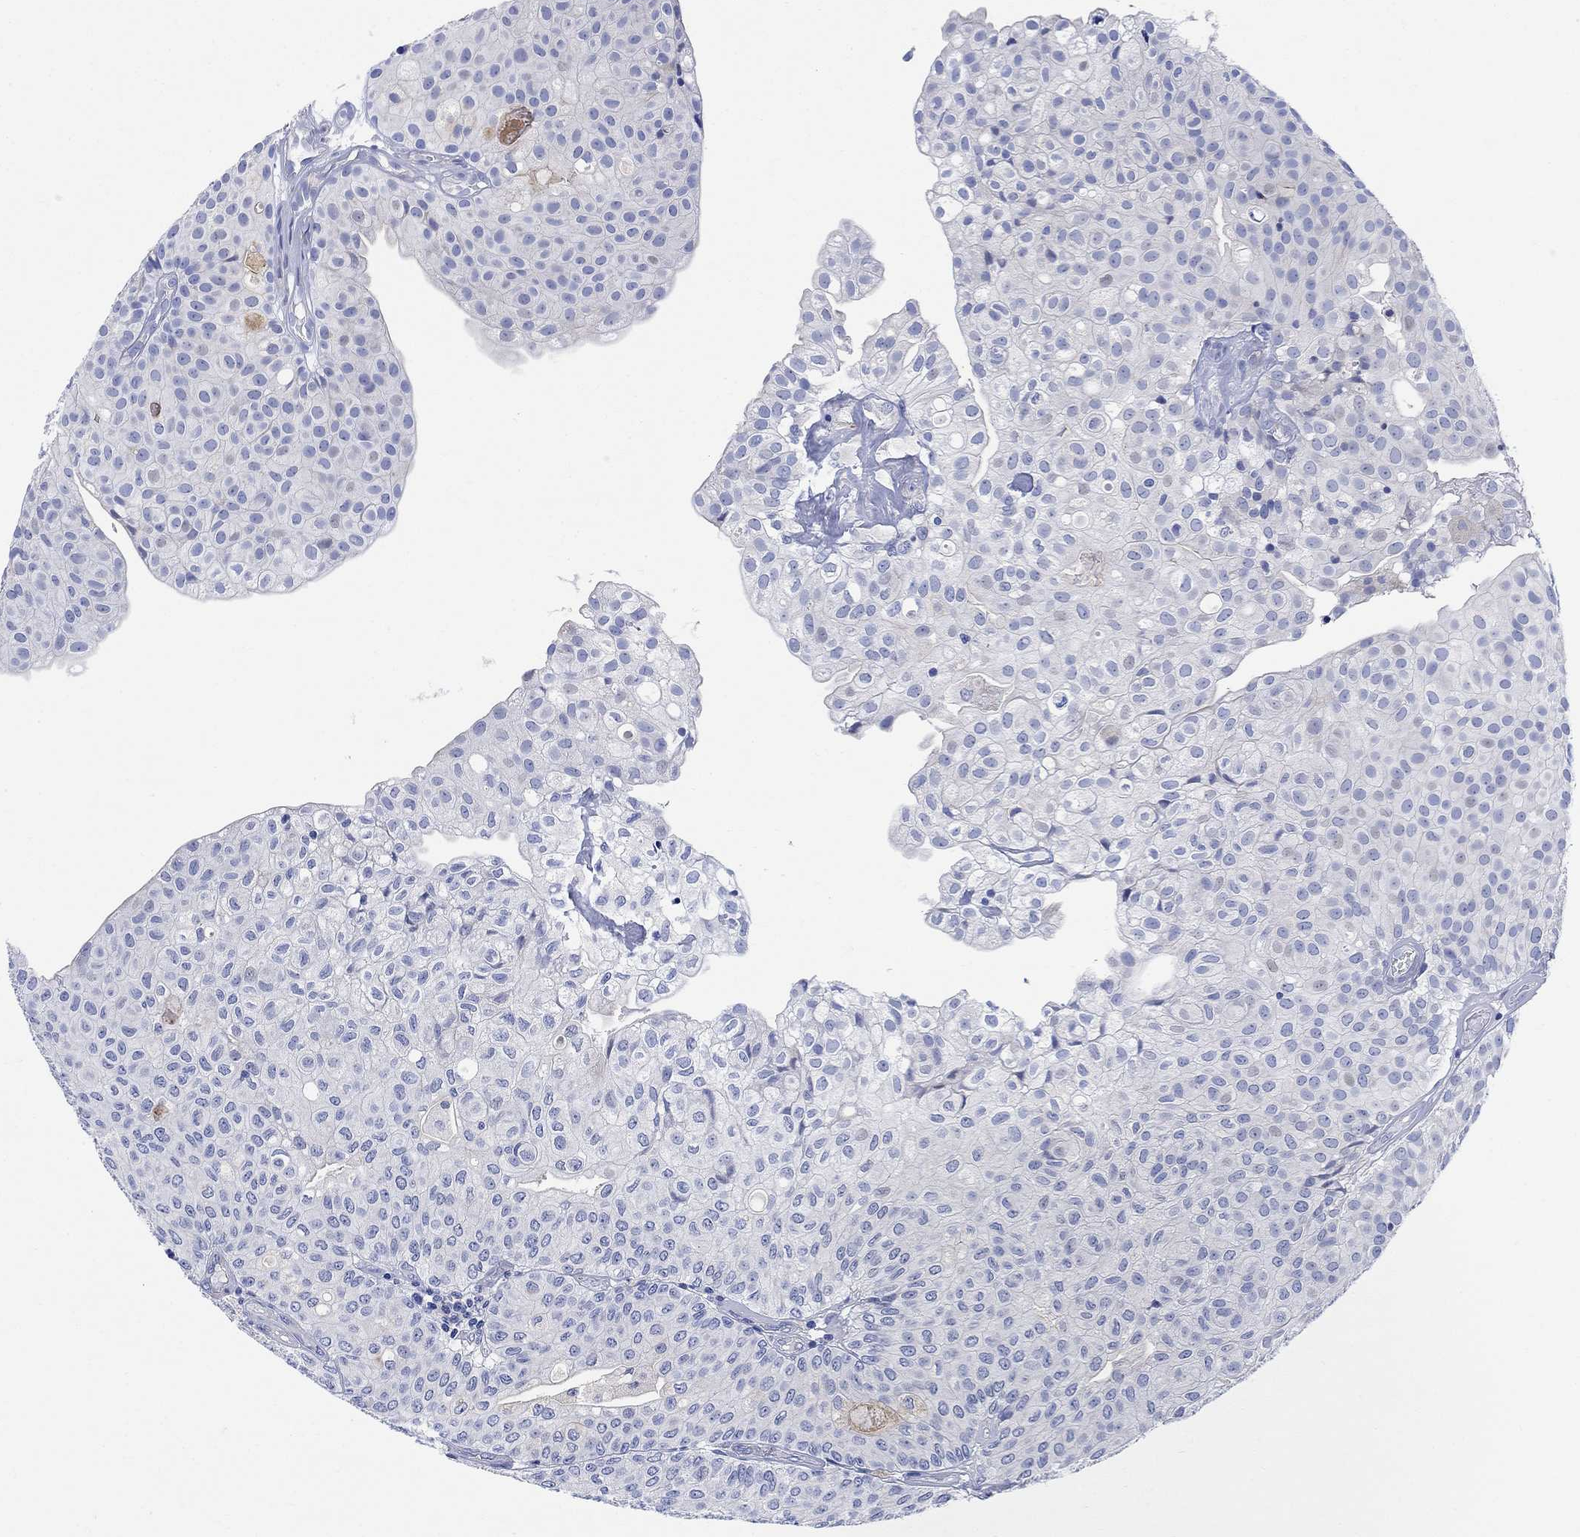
{"staining": {"intensity": "negative", "quantity": "none", "location": "none"}, "tissue": "urothelial cancer", "cell_type": "Tumor cells", "image_type": "cancer", "snomed": [{"axis": "morphology", "description": "Urothelial carcinoma, Low grade"}, {"axis": "topography", "description": "Urinary bladder"}], "caption": "DAB (3,3'-diaminobenzidine) immunohistochemical staining of human low-grade urothelial carcinoma reveals no significant expression in tumor cells. (DAB (3,3'-diaminobenzidine) immunohistochemistry, high magnification).", "gene": "ARSK", "patient": {"sex": "male", "age": 89}}